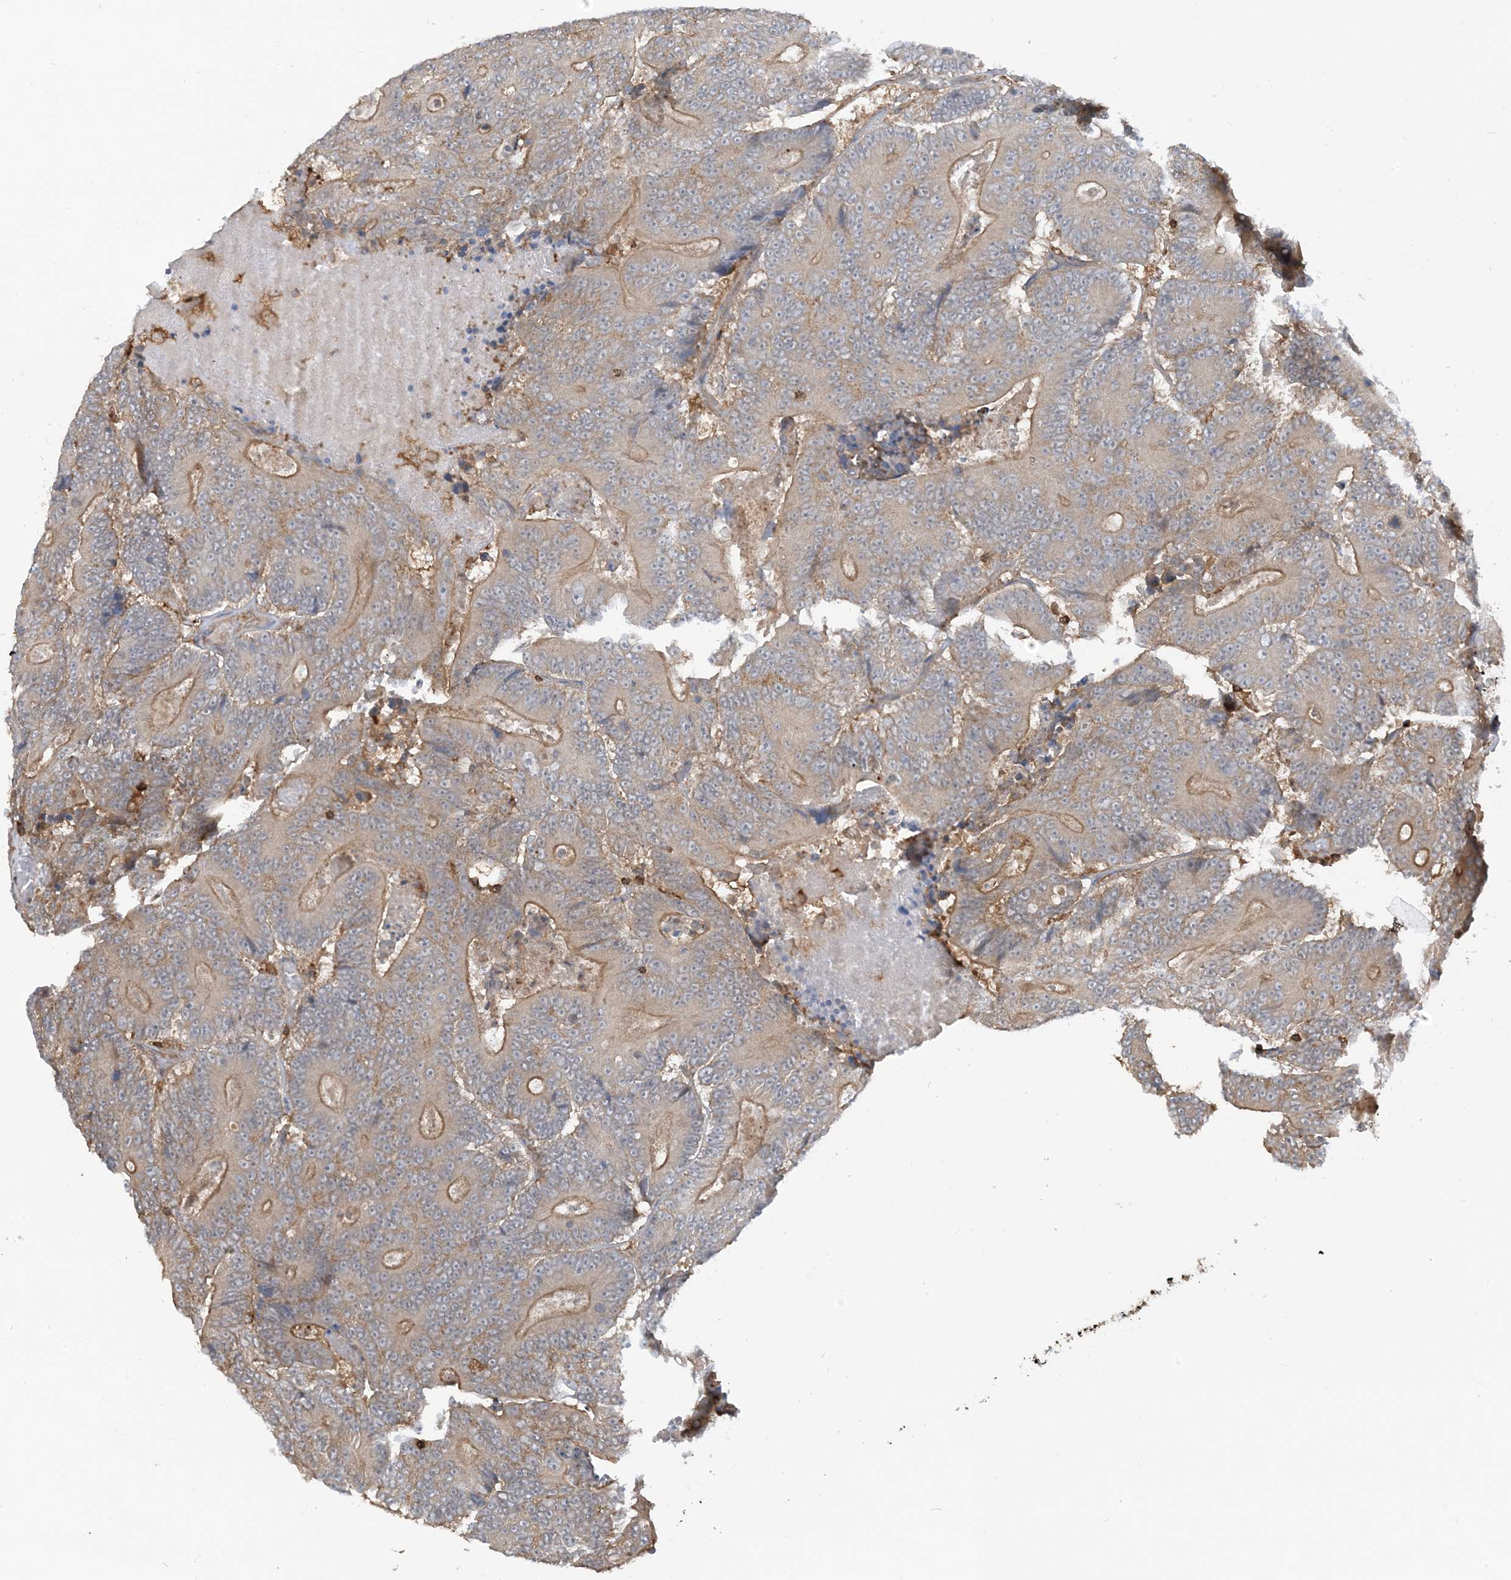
{"staining": {"intensity": "moderate", "quantity": "<25%", "location": "cytoplasmic/membranous"}, "tissue": "colorectal cancer", "cell_type": "Tumor cells", "image_type": "cancer", "snomed": [{"axis": "morphology", "description": "Adenocarcinoma, NOS"}, {"axis": "topography", "description": "Colon"}], "caption": "A high-resolution photomicrograph shows IHC staining of colorectal cancer (adenocarcinoma), which reveals moderate cytoplasmic/membranous expression in approximately <25% of tumor cells.", "gene": "CAPZB", "patient": {"sex": "male", "age": 83}}